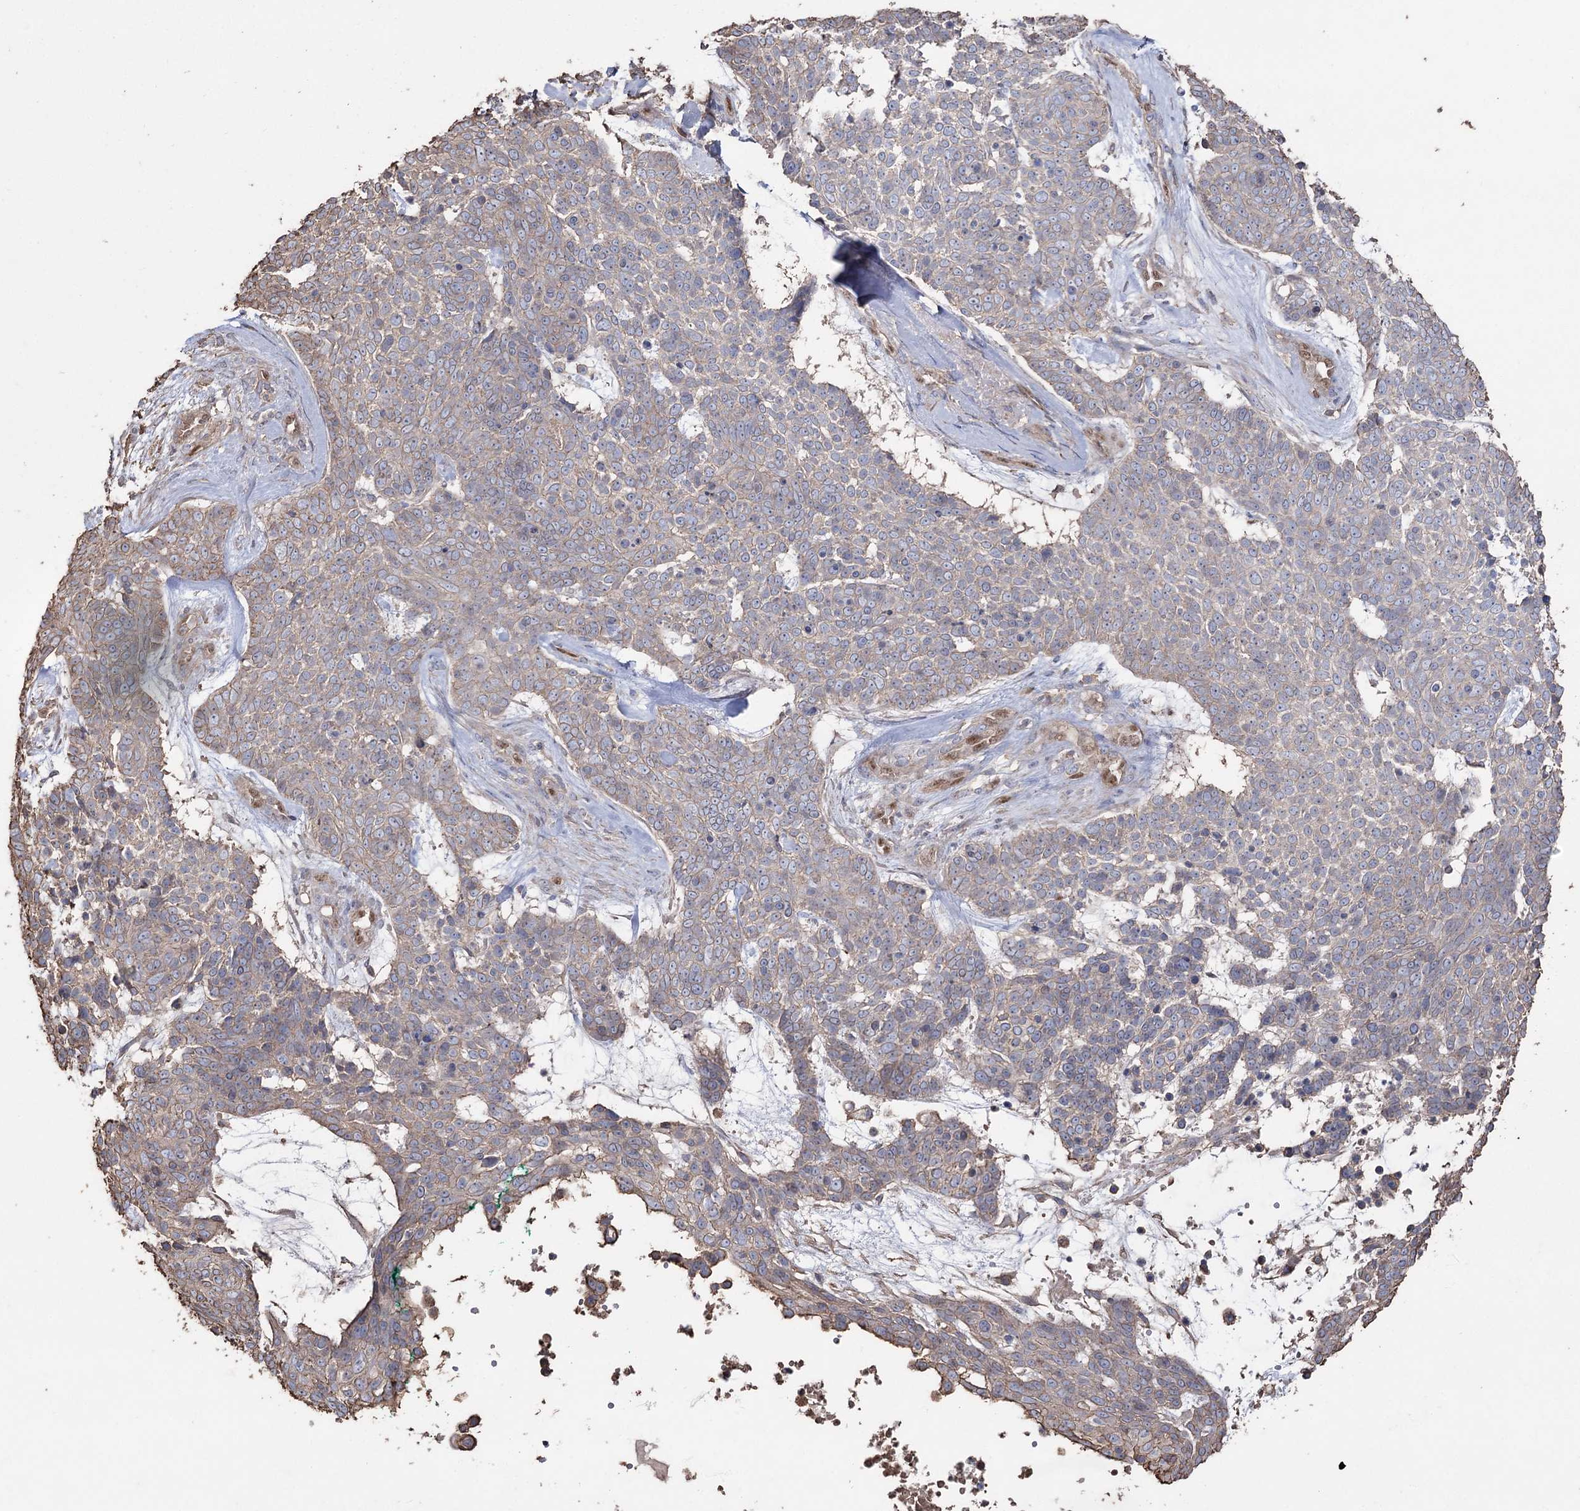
{"staining": {"intensity": "weak", "quantity": "25%-75%", "location": "cytoplasmic/membranous"}, "tissue": "skin cancer", "cell_type": "Tumor cells", "image_type": "cancer", "snomed": [{"axis": "morphology", "description": "Basal cell carcinoma"}, {"axis": "topography", "description": "Skin"}], "caption": "A histopathology image showing weak cytoplasmic/membranous staining in about 25%-75% of tumor cells in skin cancer, as visualized by brown immunohistochemical staining.", "gene": "FAM13B", "patient": {"sex": "female", "age": 81}}